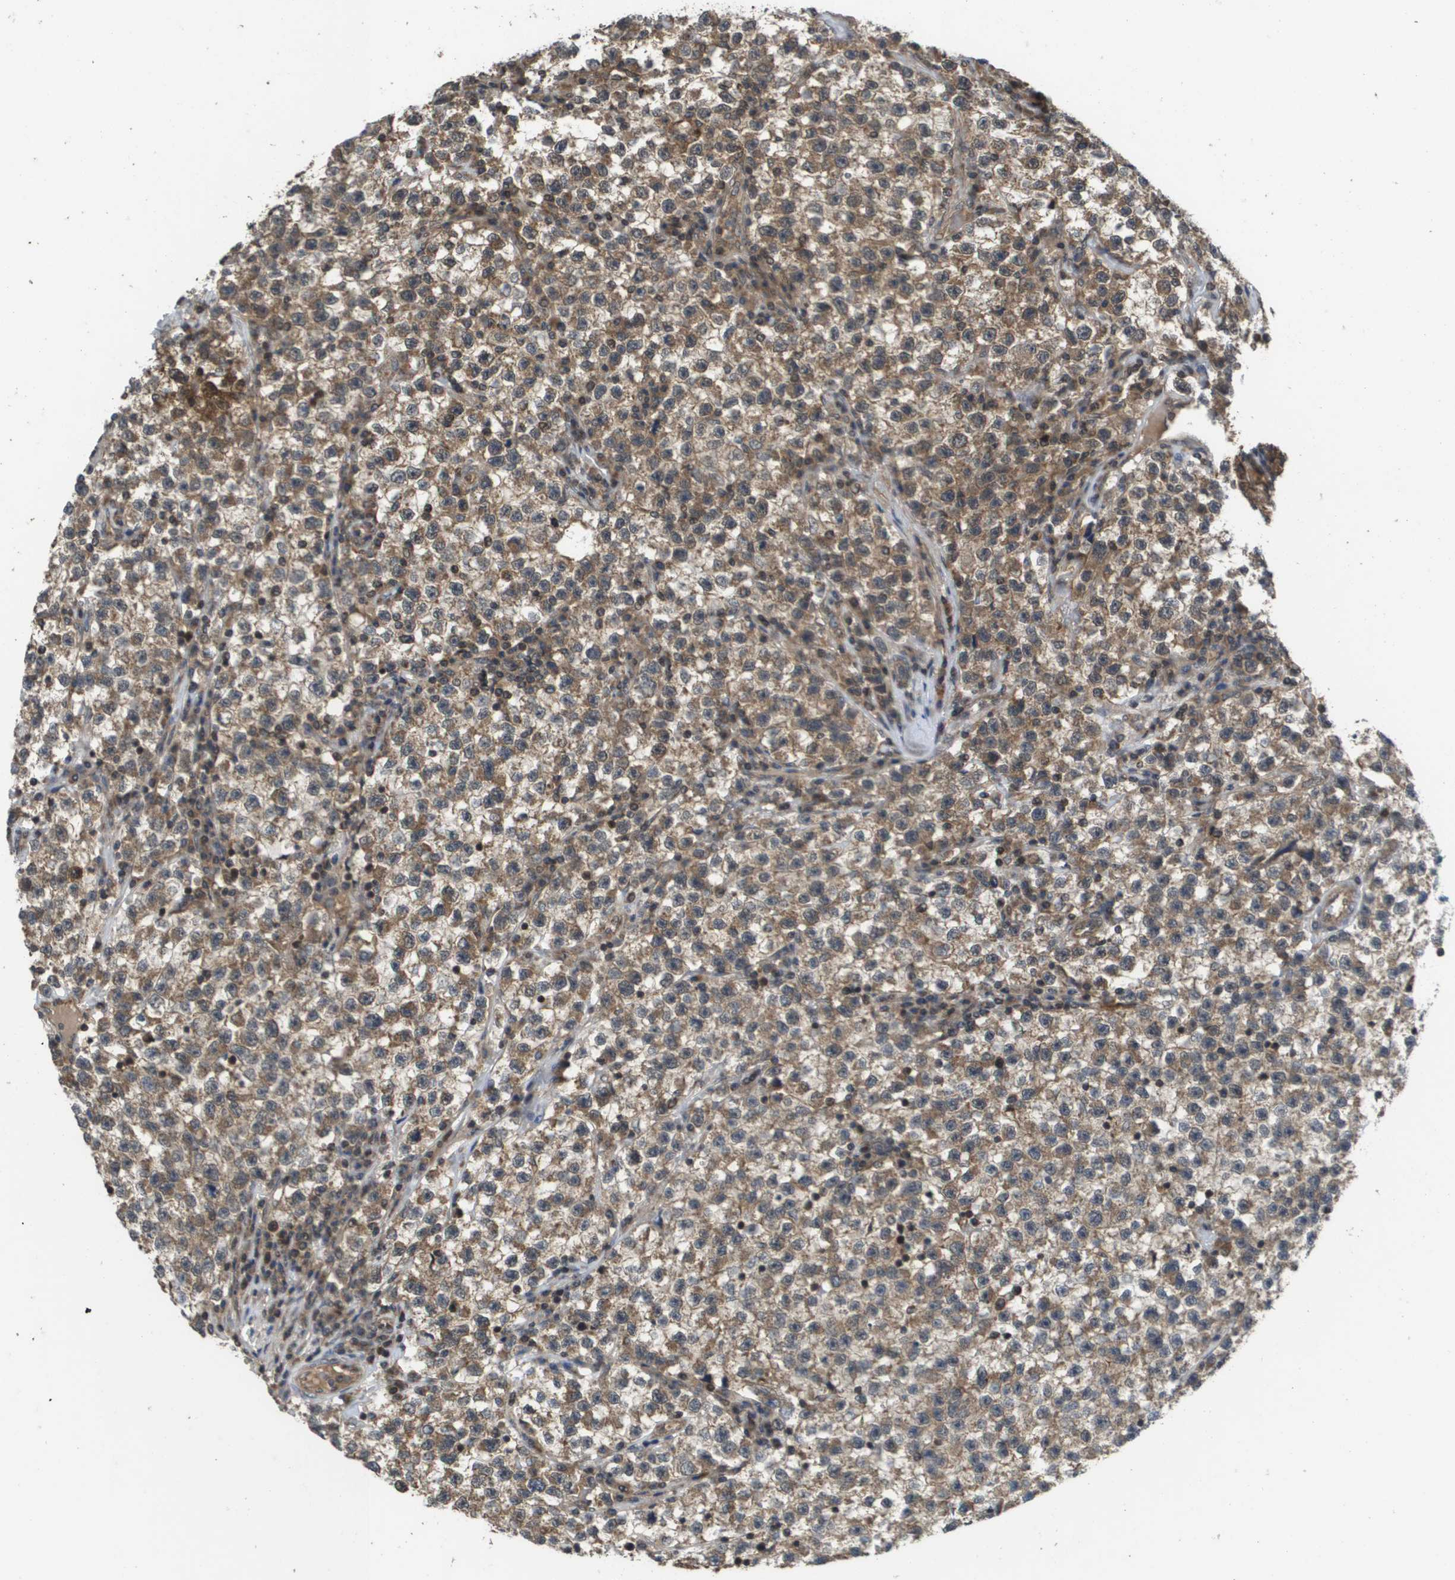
{"staining": {"intensity": "moderate", "quantity": ">75%", "location": "cytoplasmic/membranous"}, "tissue": "testis cancer", "cell_type": "Tumor cells", "image_type": "cancer", "snomed": [{"axis": "morphology", "description": "Seminoma, NOS"}, {"axis": "topography", "description": "Testis"}], "caption": "Tumor cells demonstrate medium levels of moderate cytoplasmic/membranous staining in about >75% of cells in human seminoma (testis).", "gene": "RBM38", "patient": {"sex": "male", "age": 22}}